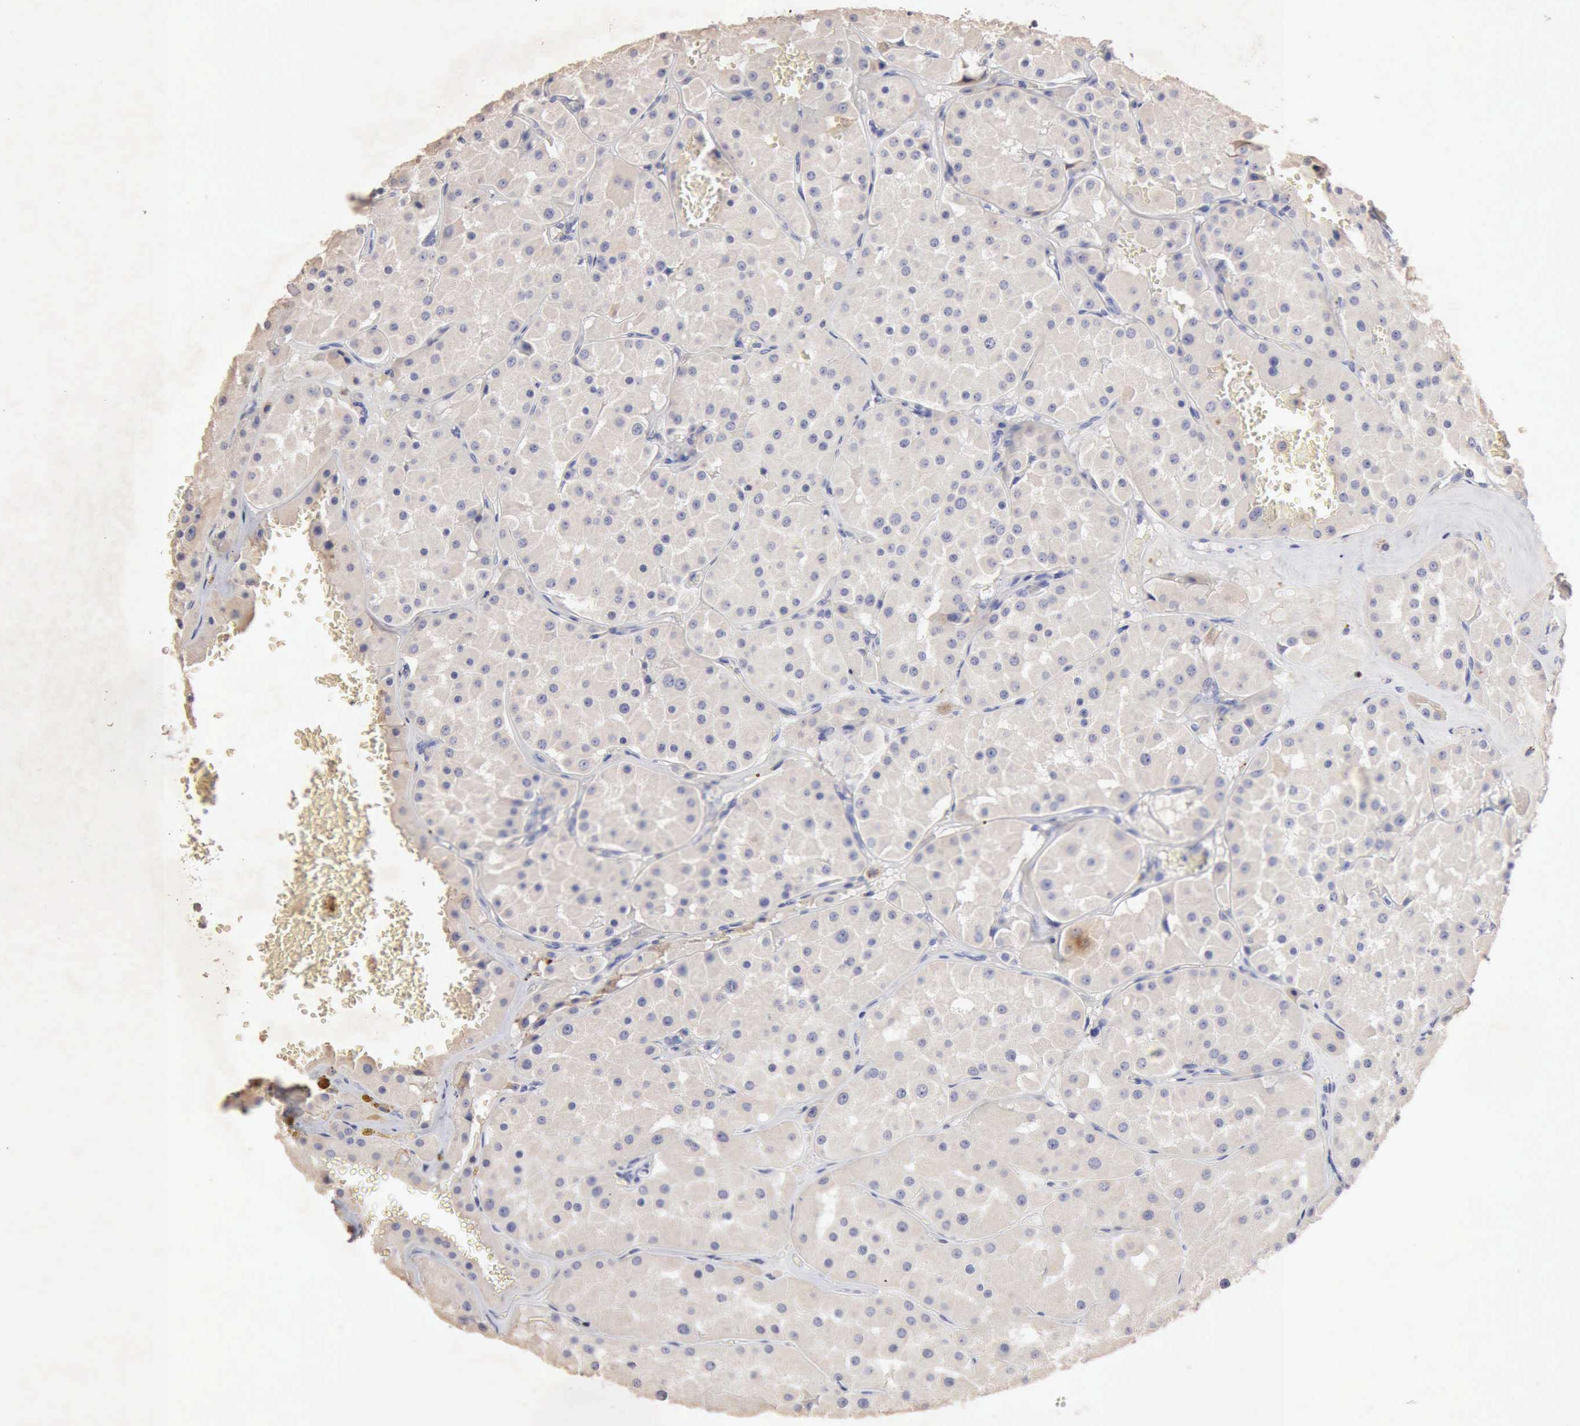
{"staining": {"intensity": "negative", "quantity": "none", "location": "none"}, "tissue": "renal cancer", "cell_type": "Tumor cells", "image_type": "cancer", "snomed": [{"axis": "morphology", "description": "Adenocarcinoma, uncertain malignant potential"}, {"axis": "topography", "description": "Kidney"}], "caption": "Tumor cells are negative for protein expression in human renal cancer (adenocarcinoma,  uncertain malignant potential). (Brightfield microscopy of DAB immunohistochemistry (IHC) at high magnification).", "gene": "KRT6B", "patient": {"sex": "male", "age": 63}}